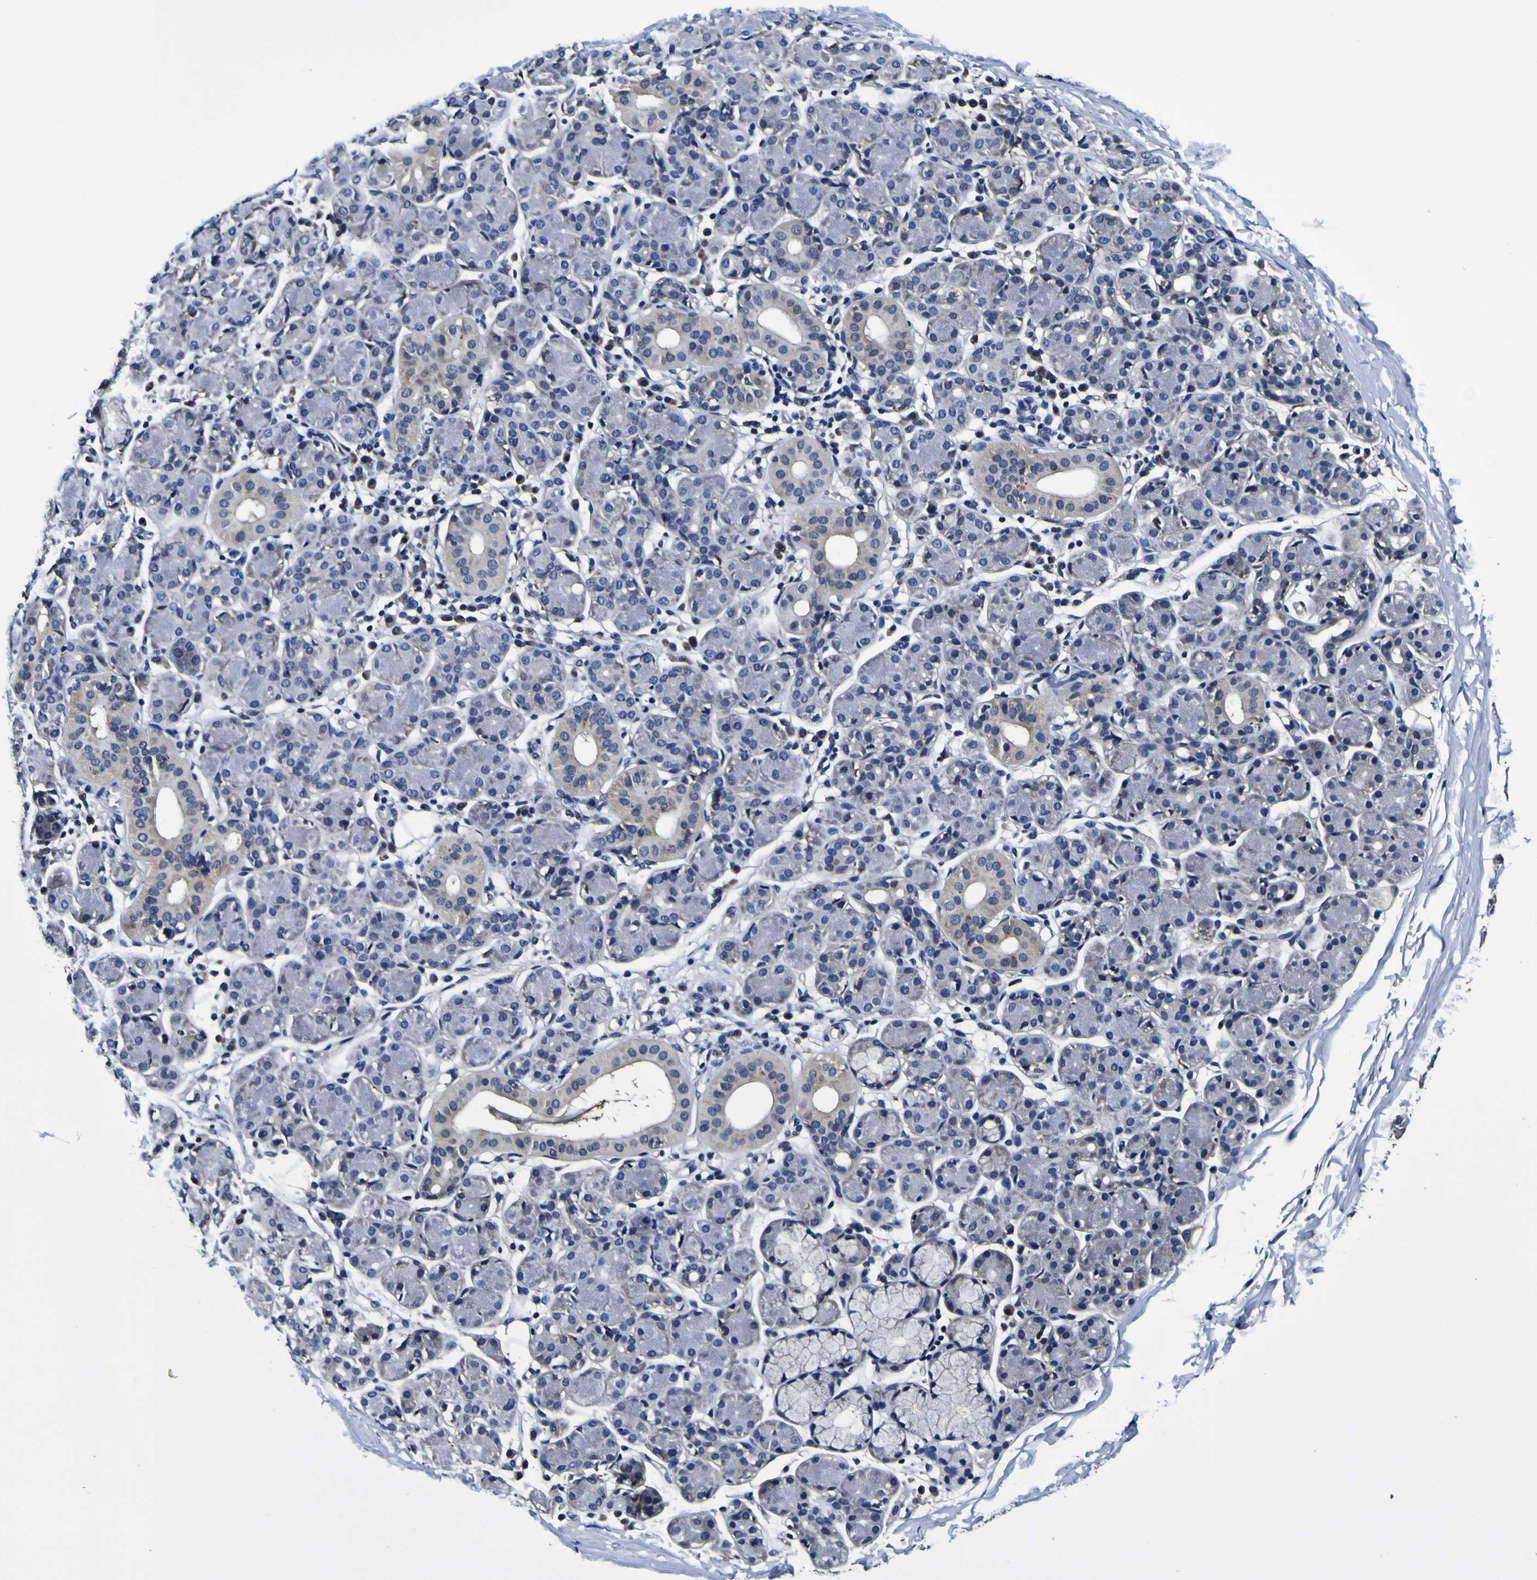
{"staining": {"intensity": "negative", "quantity": "none", "location": "none"}, "tissue": "salivary gland", "cell_type": "Glandular cells", "image_type": "normal", "snomed": [{"axis": "morphology", "description": "Normal tissue, NOS"}, {"axis": "morphology", "description": "Inflammation, NOS"}, {"axis": "topography", "description": "Lymph node"}, {"axis": "topography", "description": "Salivary gland"}], "caption": "This is an immunohistochemistry (IHC) photomicrograph of unremarkable salivary gland. There is no positivity in glandular cells.", "gene": "GPX1", "patient": {"sex": "male", "age": 3}}